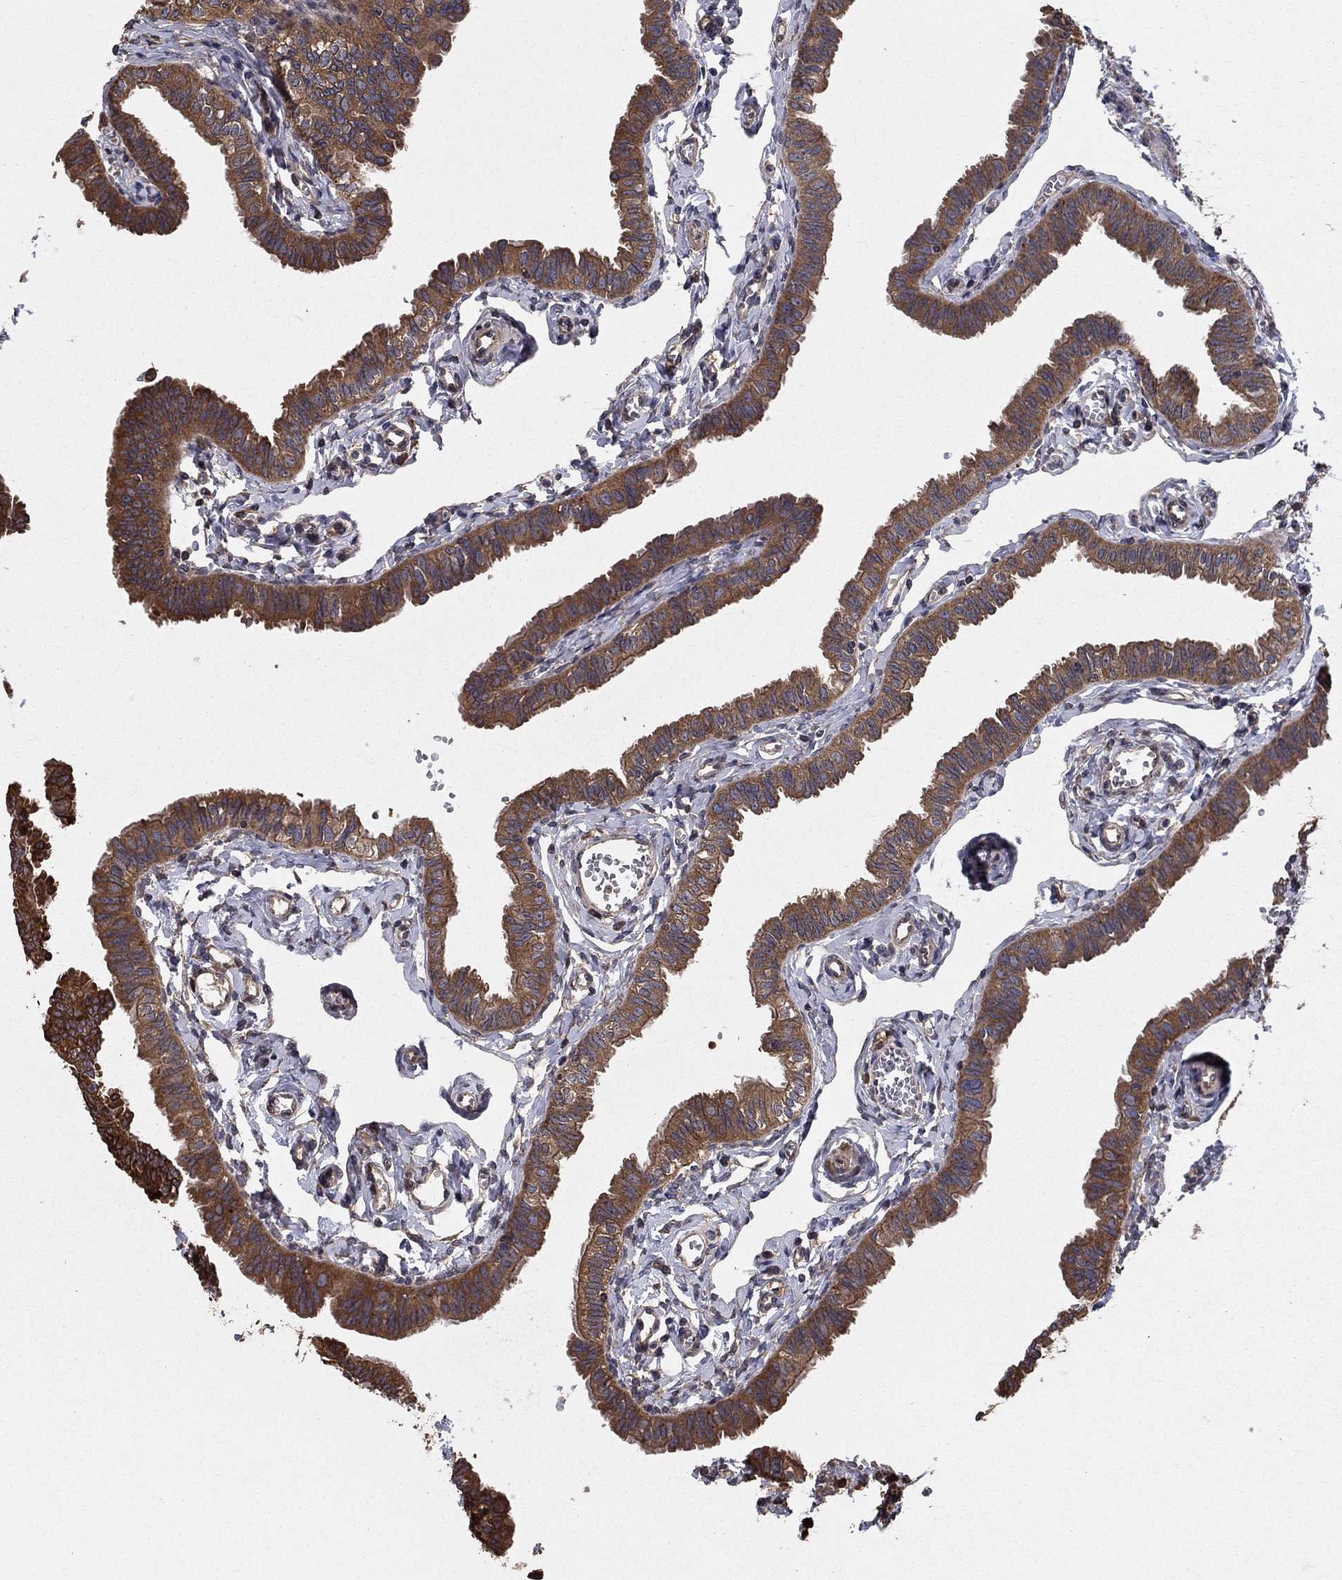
{"staining": {"intensity": "moderate", "quantity": ">75%", "location": "cytoplasmic/membranous"}, "tissue": "fallopian tube", "cell_type": "Glandular cells", "image_type": "normal", "snomed": [{"axis": "morphology", "description": "Normal tissue, NOS"}, {"axis": "topography", "description": "Fallopian tube"}], "caption": "This is a photomicrograph of immunohistochemistry (IHC) staining of normal fallopian tube, which shows moderate staining in the cytoplasmic/membranous of glandular cells.", "gene": "BABAM2", "patient": {"sex": "female", "age": 54}}